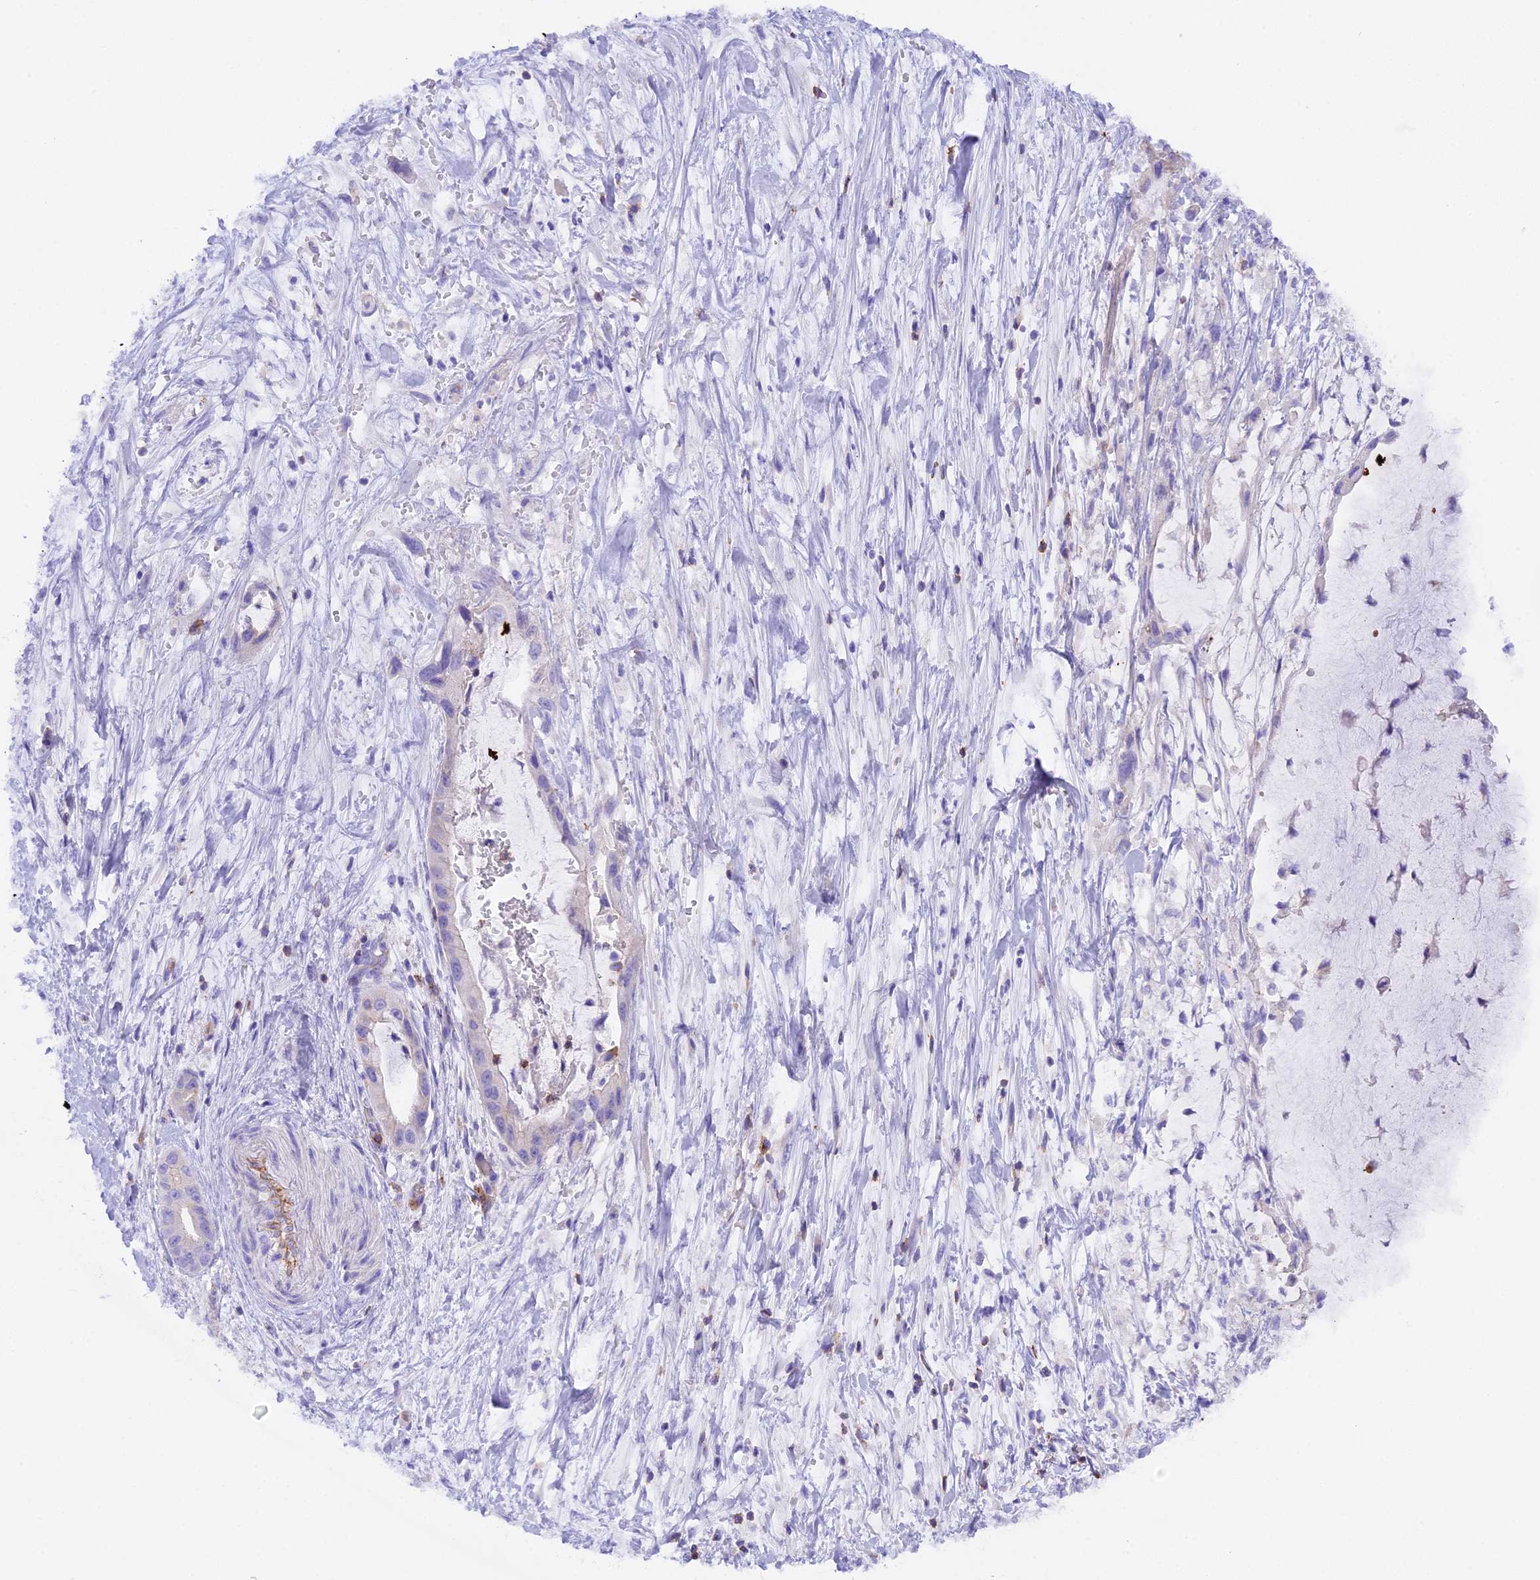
{"staining": {"intensity": "negative", "quantity": "none", "location": "none"}, "tissue": "pancreatic cancer", "cell_type": "Tumor cells", "image_type": "cancer", "snomed": [{"axis": "morphology", "description": "Adenocarcinoma, NOS"}, {"axis": "topography", "description": "Pancreas"}], "caption": "DAB immunohistochemical staining of pancreatic cancer (adenocarcinoma) demonstrates no significant staining in tumor cells. The staining was performed using DAB to visualize the protein expression in brown, while the nuclei were stained in blue with hematoxylin (Magnification: 20x).", "gene": "FAM193A", "patient": {"sex": "male", "age": 48}}